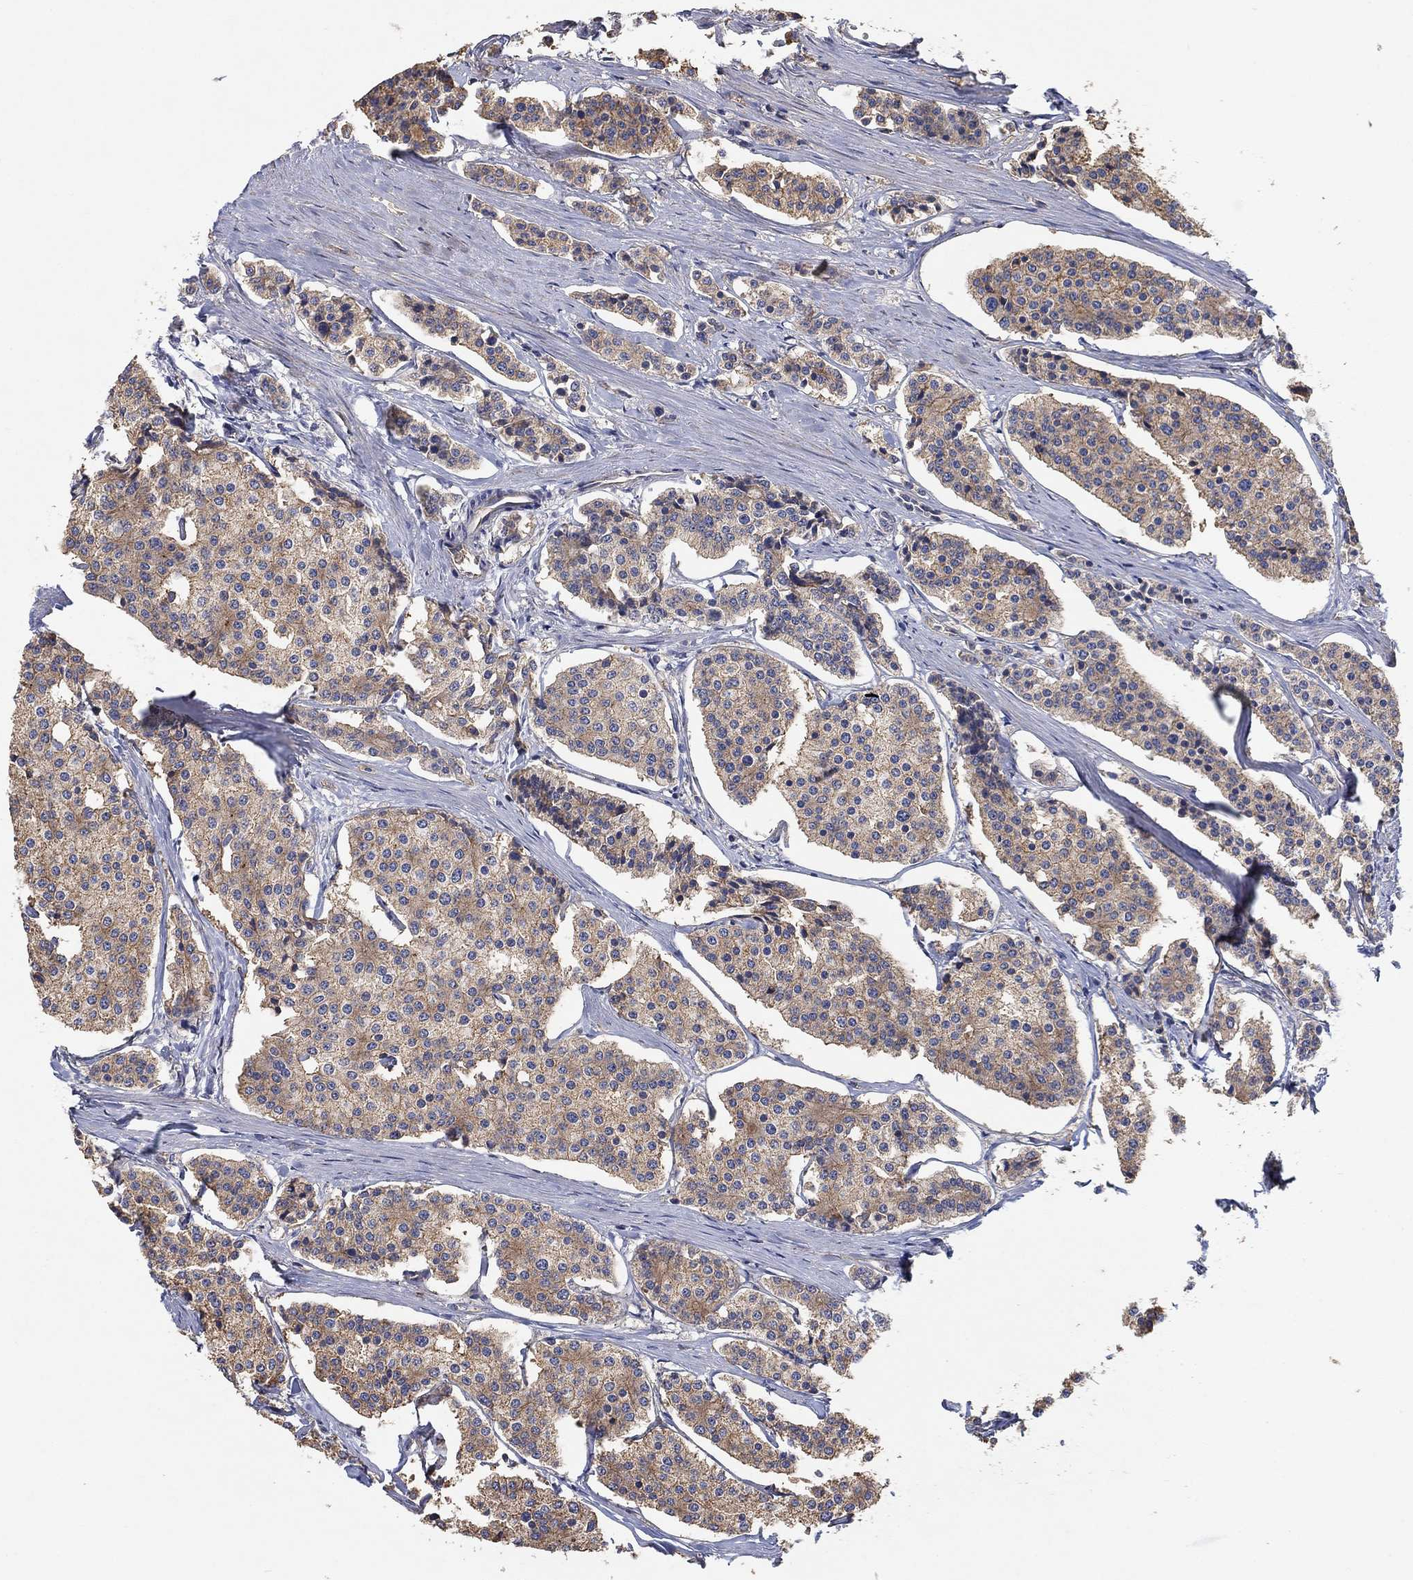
{"staining": {"intensity": "weak", "quantity": ">75%", "location": "cytoplasmic/membranous"}, "tissue": "carcinoid", "cell_type": "Tumor cells", "image_type": "cancer", "snomed": [{"axis": "morphology", "description": "Carcinoid, malignant, NOS"}, {"axis": "topography", "description": "Small intestine"}], "caption": "Protein analysis of carcinoid tissue demonstrates weak cytoplasmic/membranous positivity in approximately >75% of tumor cells.", "gene": "MCUR1", "patient": {"sex": "female", "age": 65}}